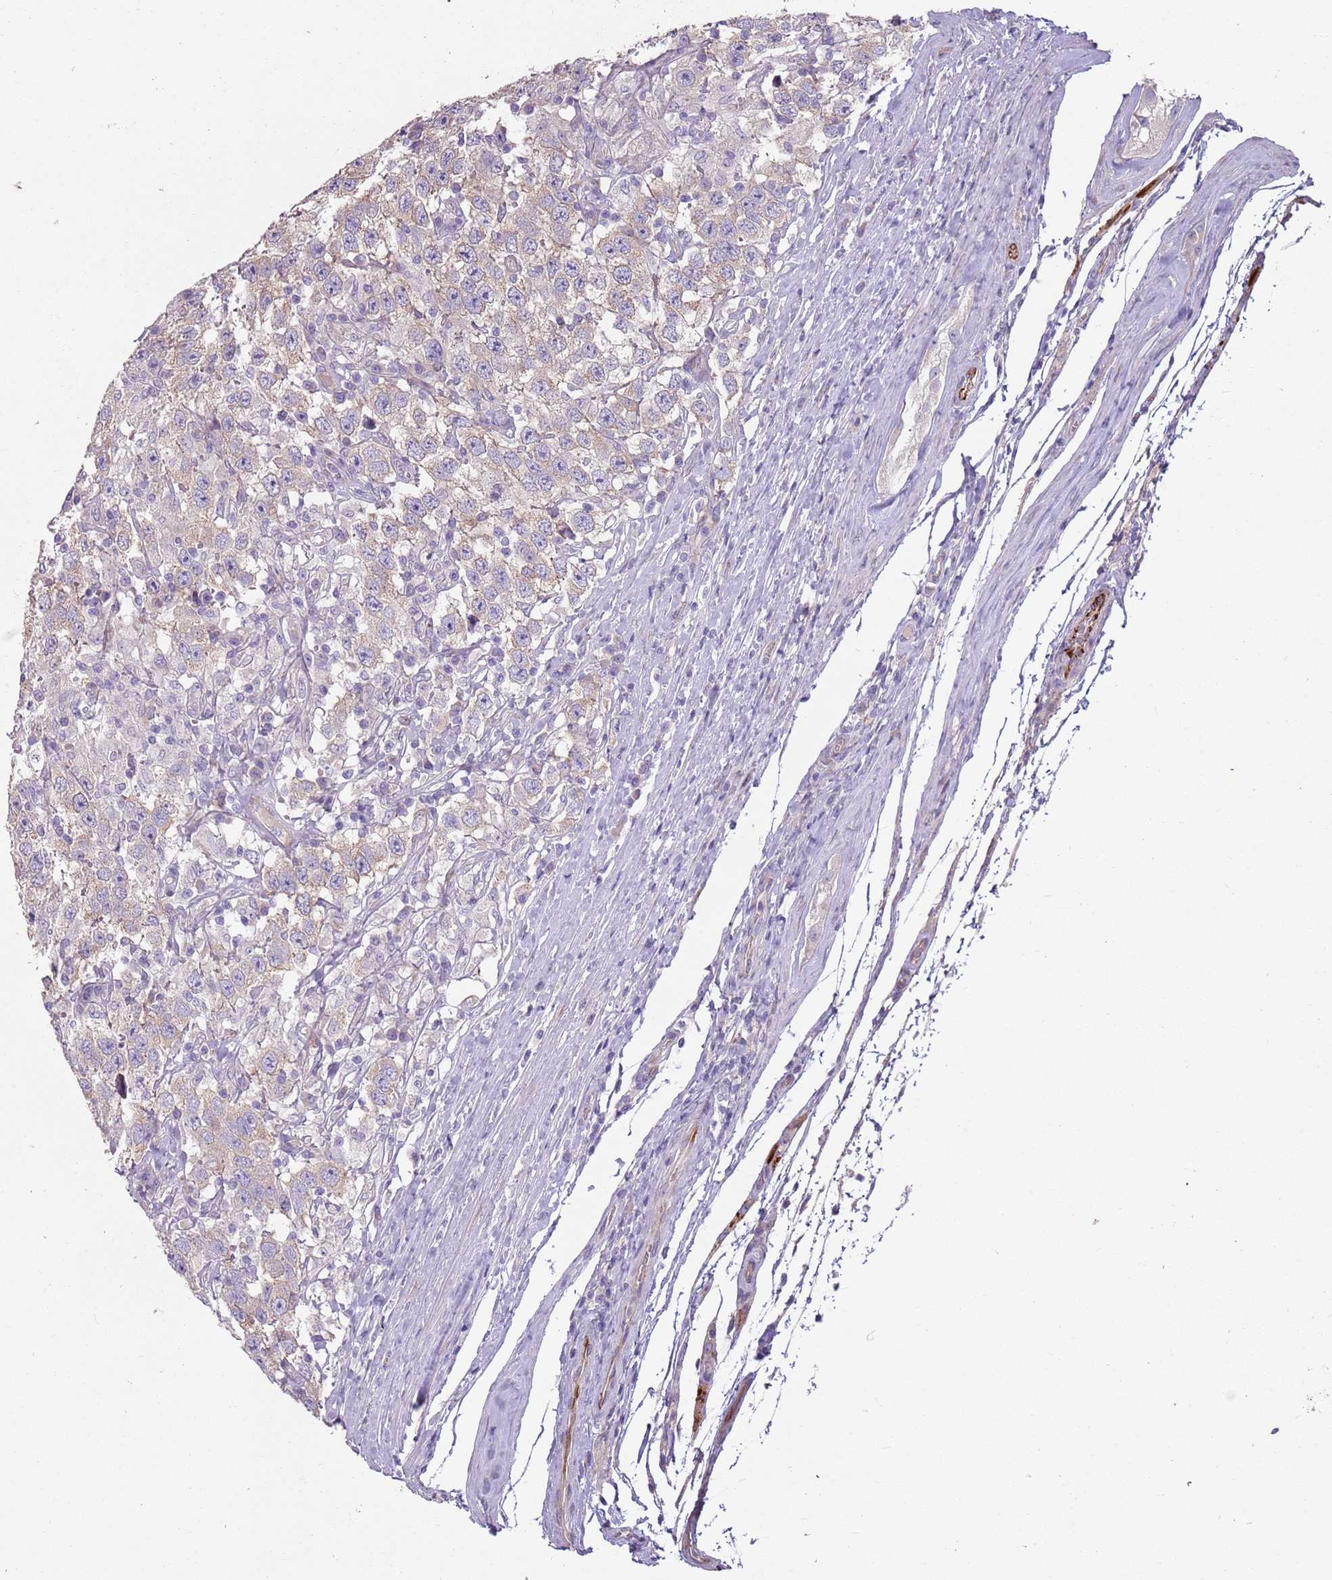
{"staining": {"intensity": "negative", "quantity": "none", "location": "none"}, "tissue": "testis cancer", "cell_type": "Tumor cells", "image_type": "cancer", "snomed": [{"axis": "morphology", "description": "Seminoma, NOS"}, {"axis": "topography", "description": "Testis"}], "caption": "IHC micrograph of neoplastic tissue: human testis cancer (seminoma) stained with DAB shows no significant protein staining in tumor cells.", "gene": "ZNF583", "patient": {"sex": "male", "age": 41}}